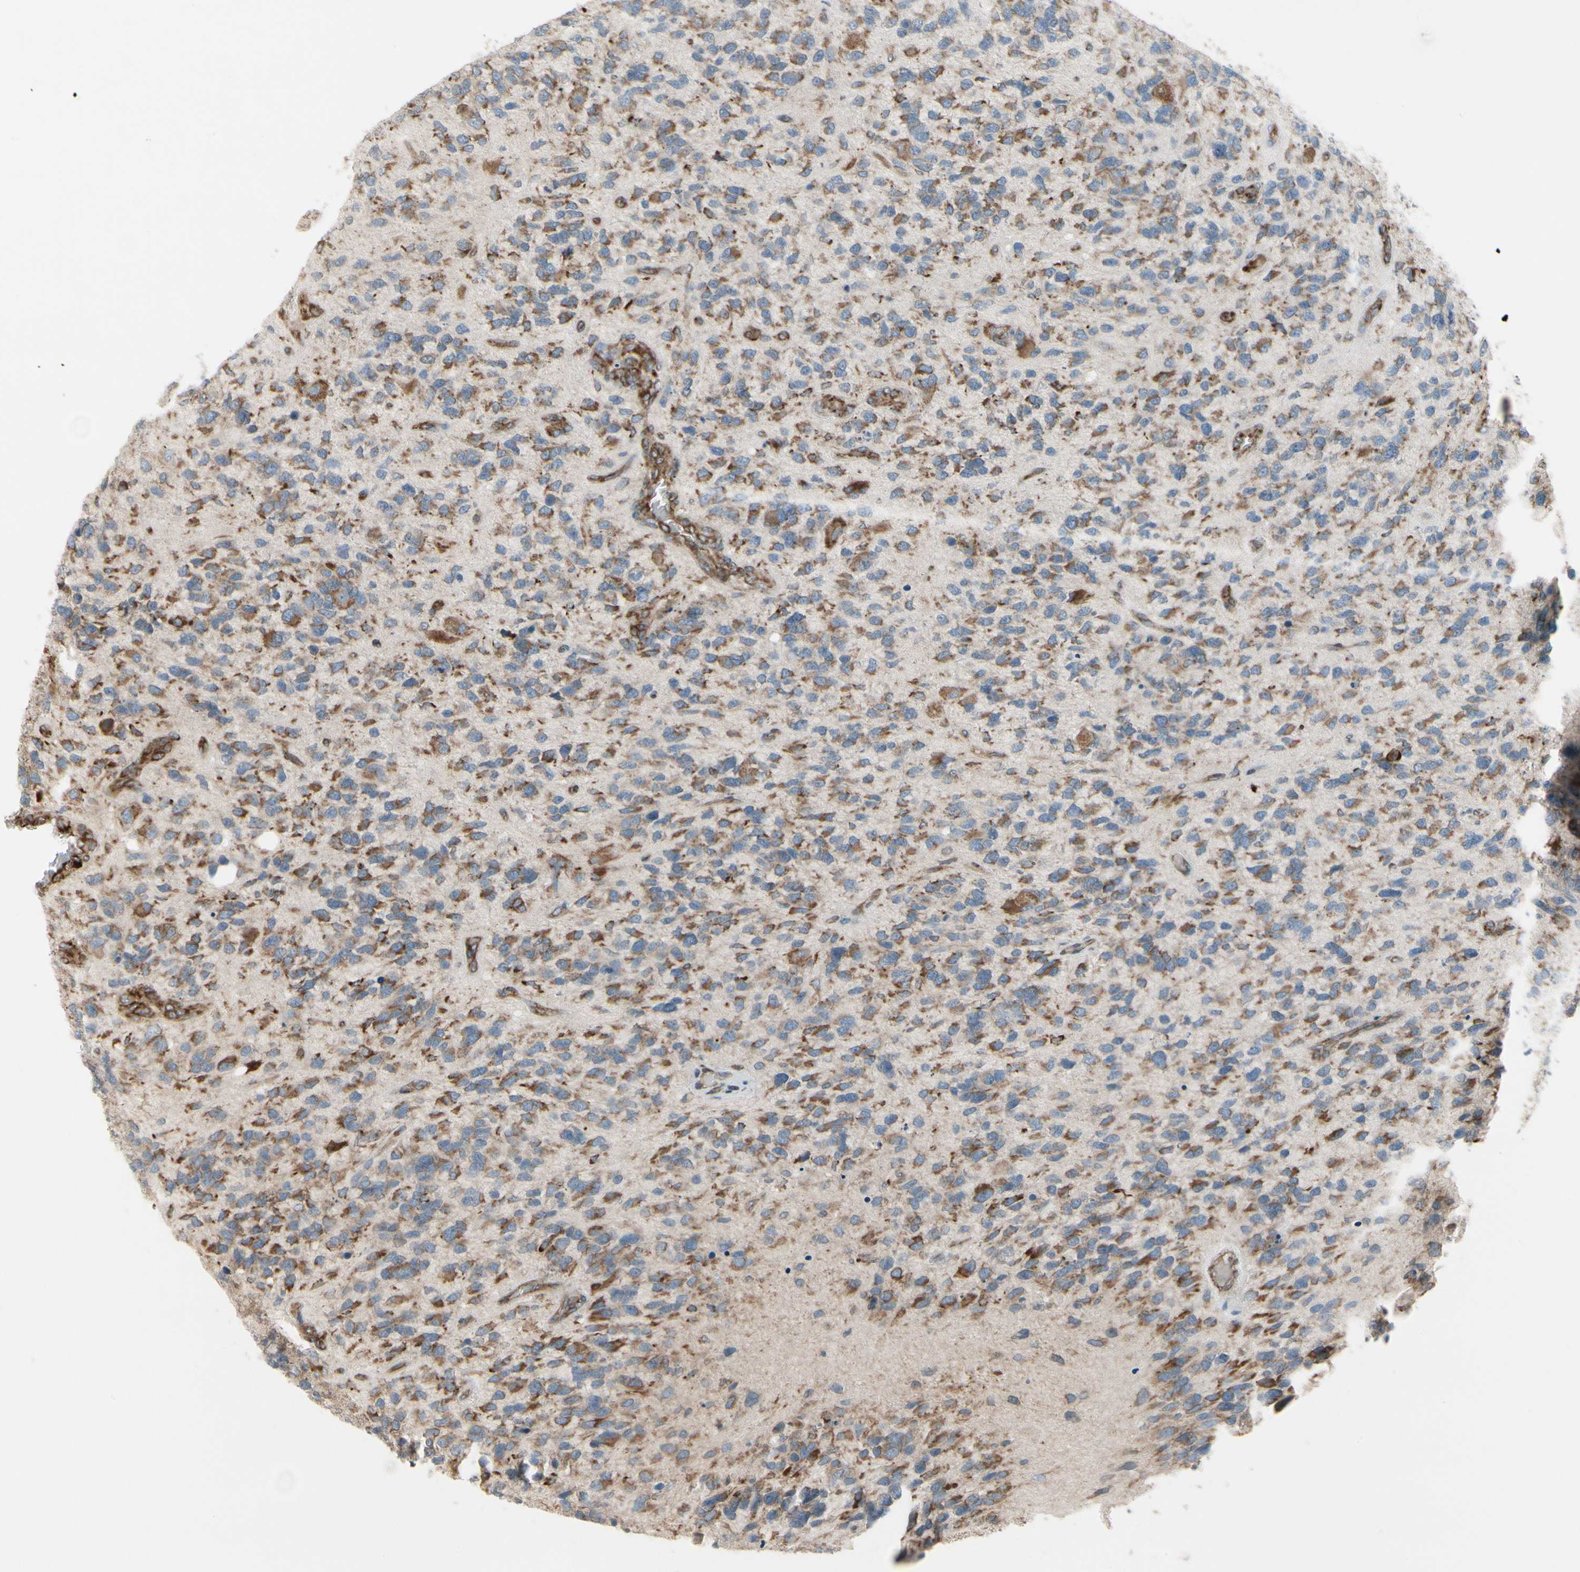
{"staining": {"intensity": "moderate", "quantity": ">75%", "location": "cytoplasmic/membranous"}, "tissue": "glioma", "cell_type": "Tumor cells", "image_type": "cancer", "snomed": [{"axis": "morphology", "description": "Glioma, malignant, High grade"}, {"axis": "topography", "description": "Brain"}], "caption": "This photomicrograph exhibits glioma stained with IHC to label a protein in brown. The cytoplasmic/membranous of tumor cells show moderate positivity for the protein. Nuclei are counter-stained blue.", "gene": "FNDC3A", "patient": {"sex": "female", "age": 58}}